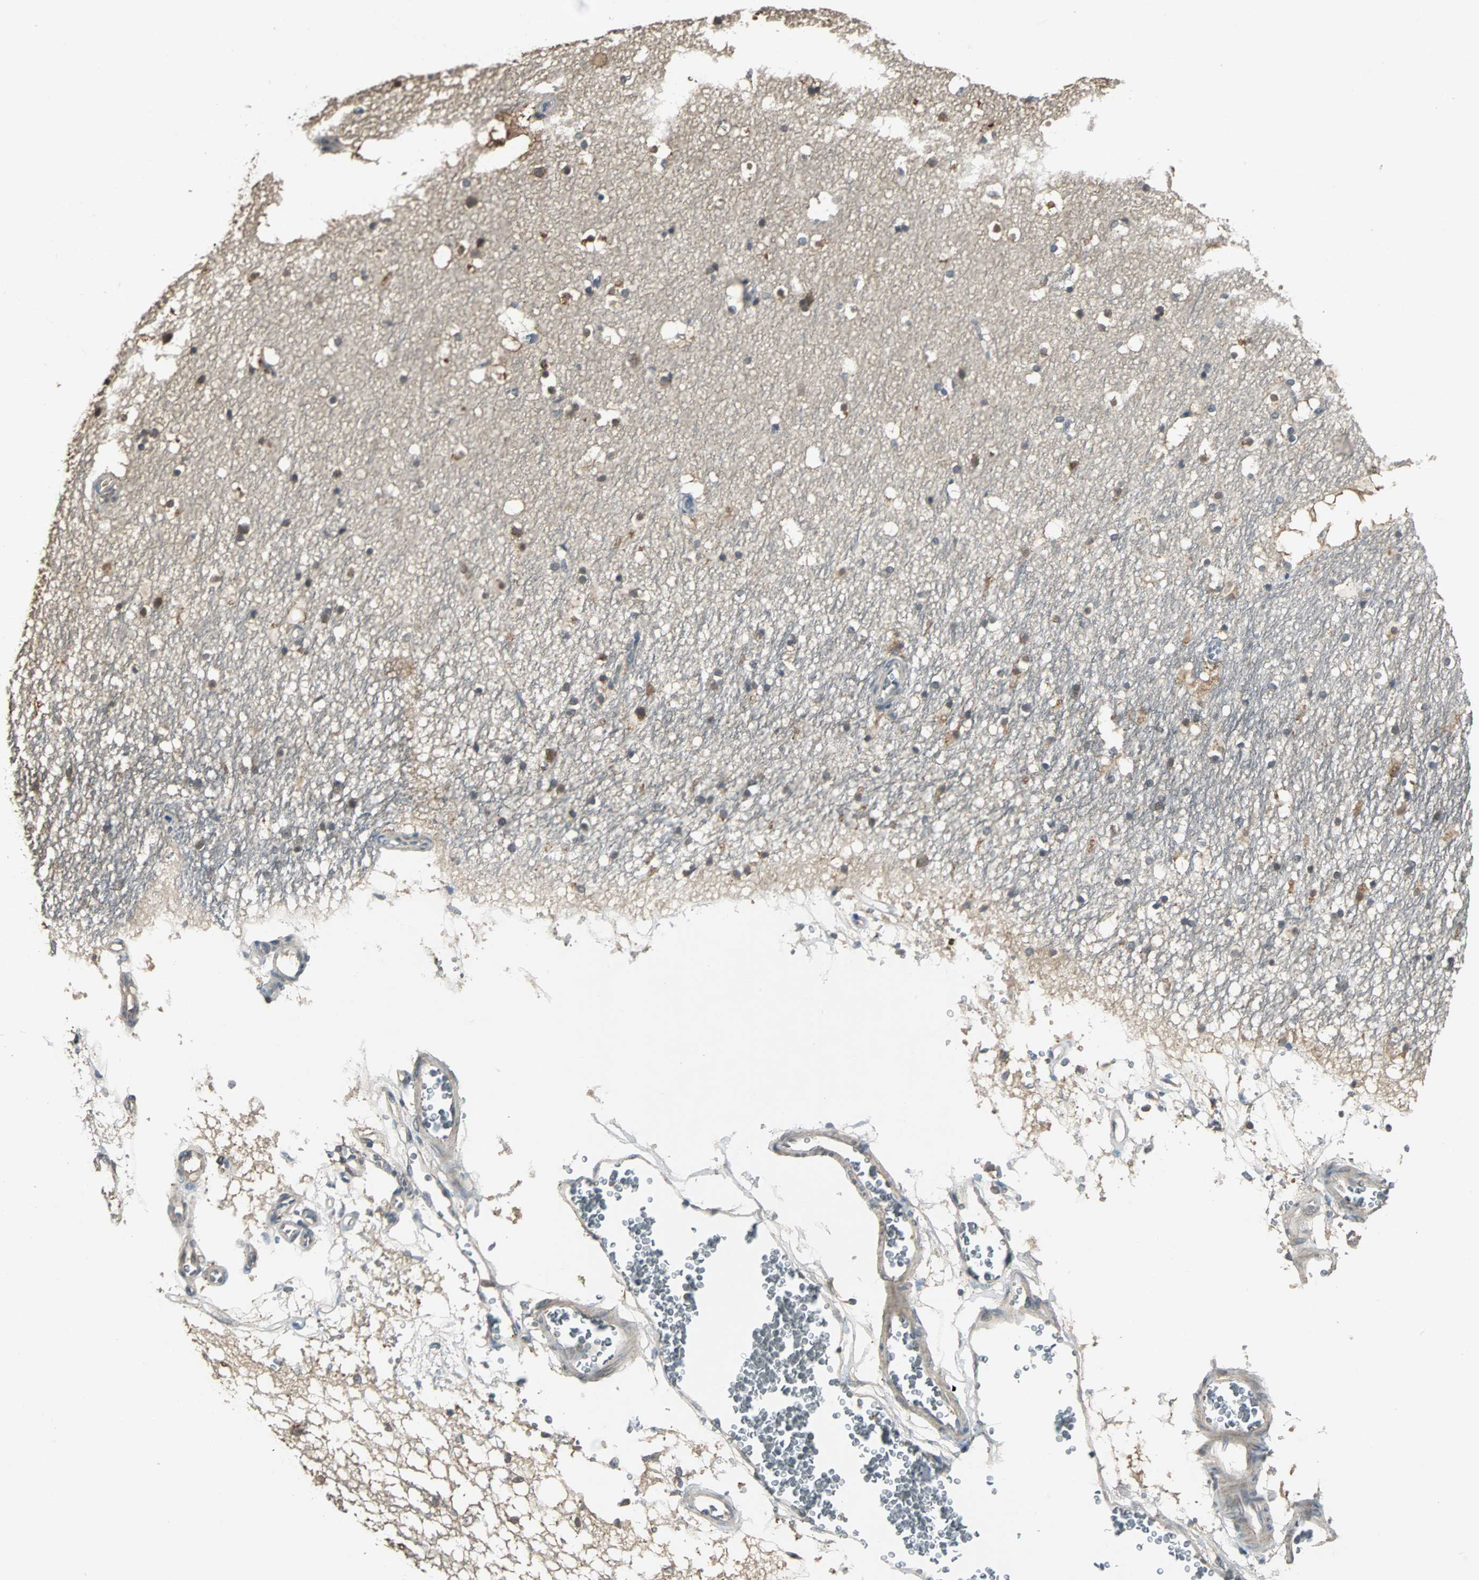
{"staining": {"intensity": "moderate", "quantity": "<25%", "location": "cytoplasmic/membranous"}, "tissue": "hippocampus", "cell_type": "Glial cells", "image_type": "normal", "snomed": [{"axis": "morphology", "description": "Normal tissue, NOS"}, {"axis": "topography", "description": "Hippocampus"}], "caption": "A low amount of moderate cytoplasmic/membranous positivity is identified in approximately <25% of glial cells in unremarkable hippocampus.", "gene": "ABHD2", "patient": {"sex": "male", "age": 45}}